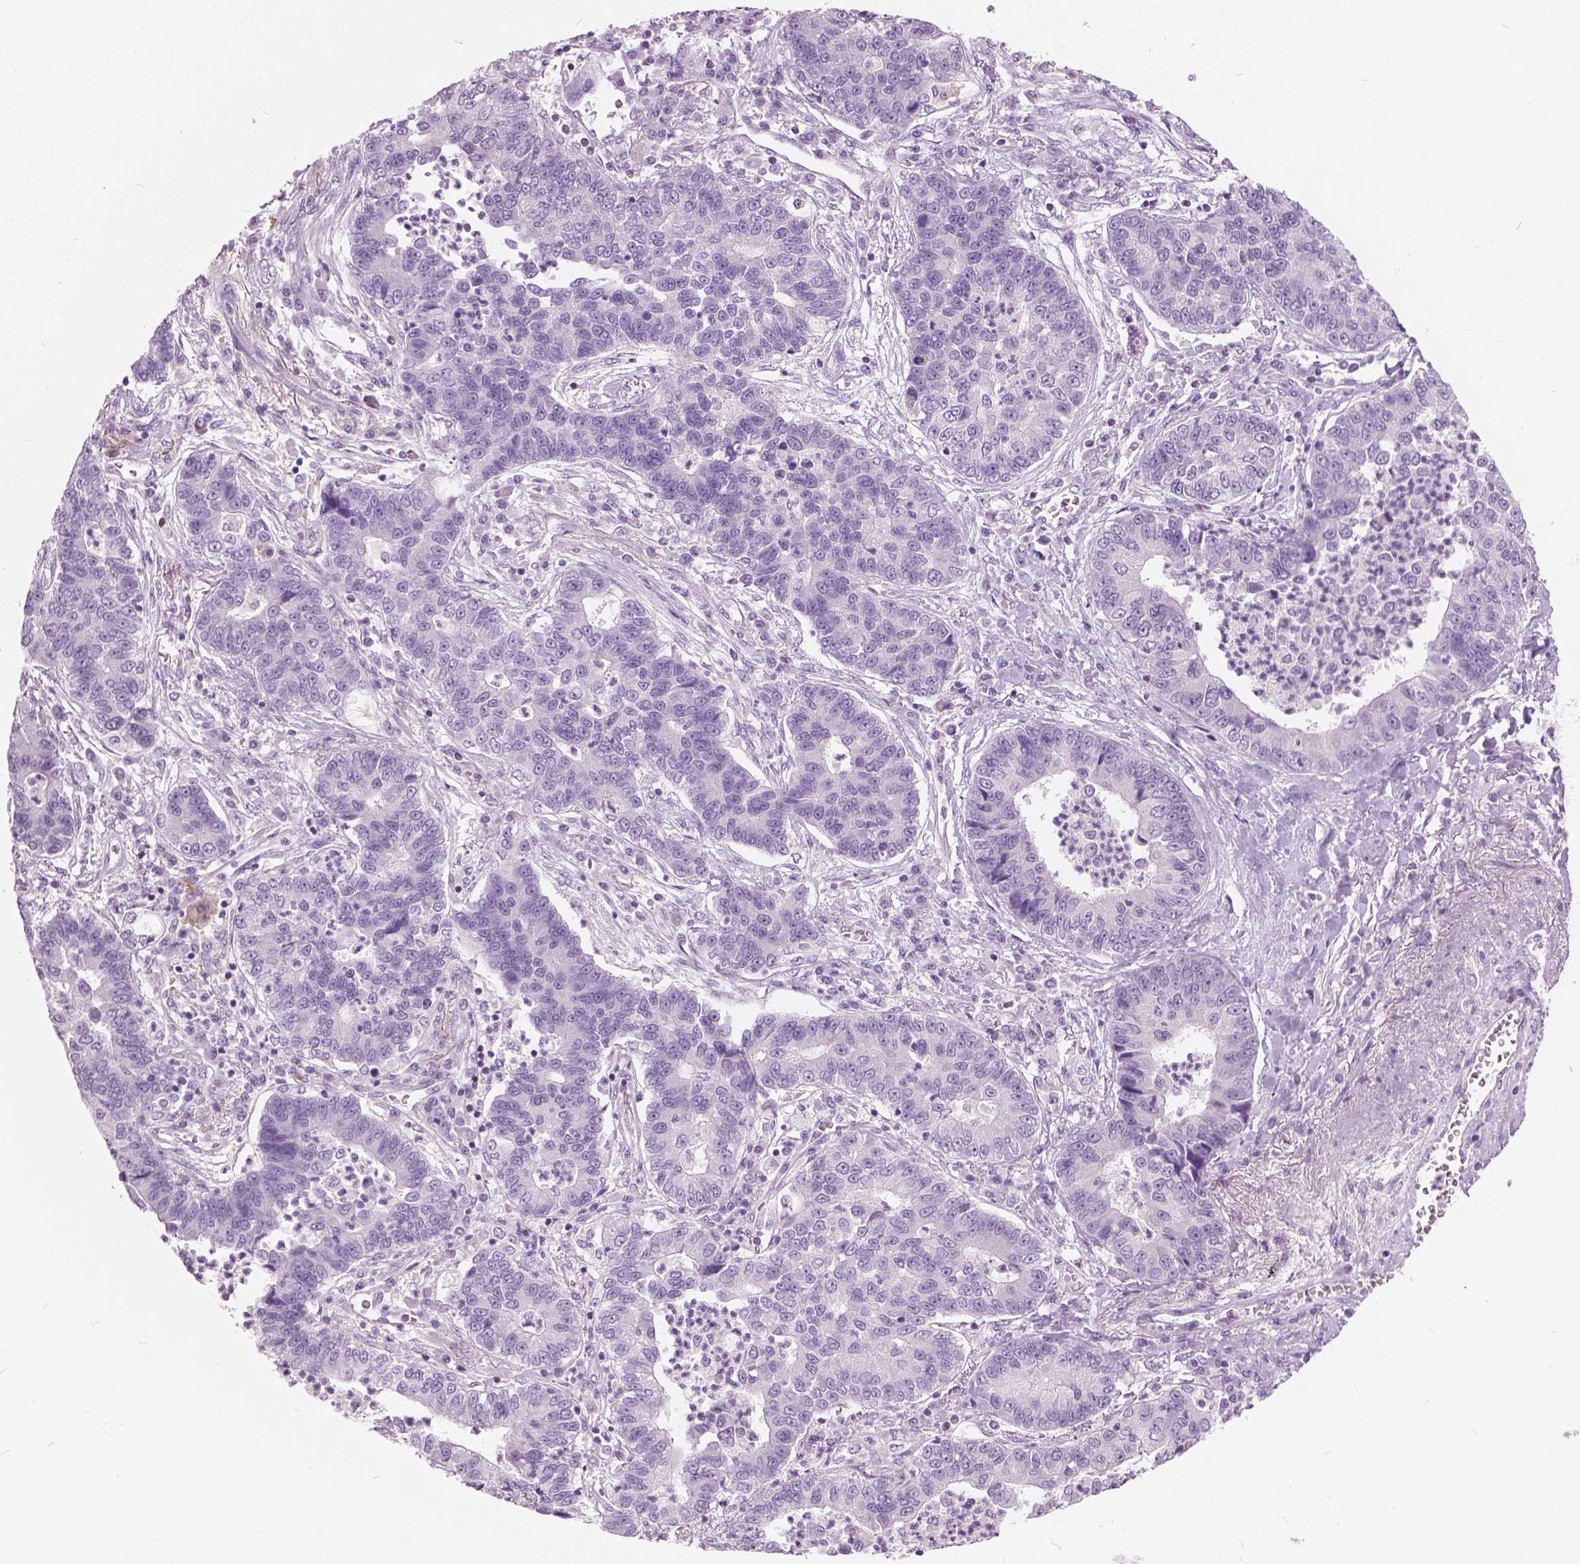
{"staining": {"intensity": "negative", "quantity": "none", "location": "none"}, "tissue": "lung cancer", "cell_type": "Tumor cells", "image_type": "cancer", "snomed": [{"axis": "morphology", "description": "Adenocarcinoma, NOS"}, {"axis": "topography", "description": "Lung"}], "caption": "Protein analysis of adenocarcinoma (lung) exhibits no significant positivity in tumor cells.", "gene": "GALM", "patient": {"sex": "female", "age": 57}}